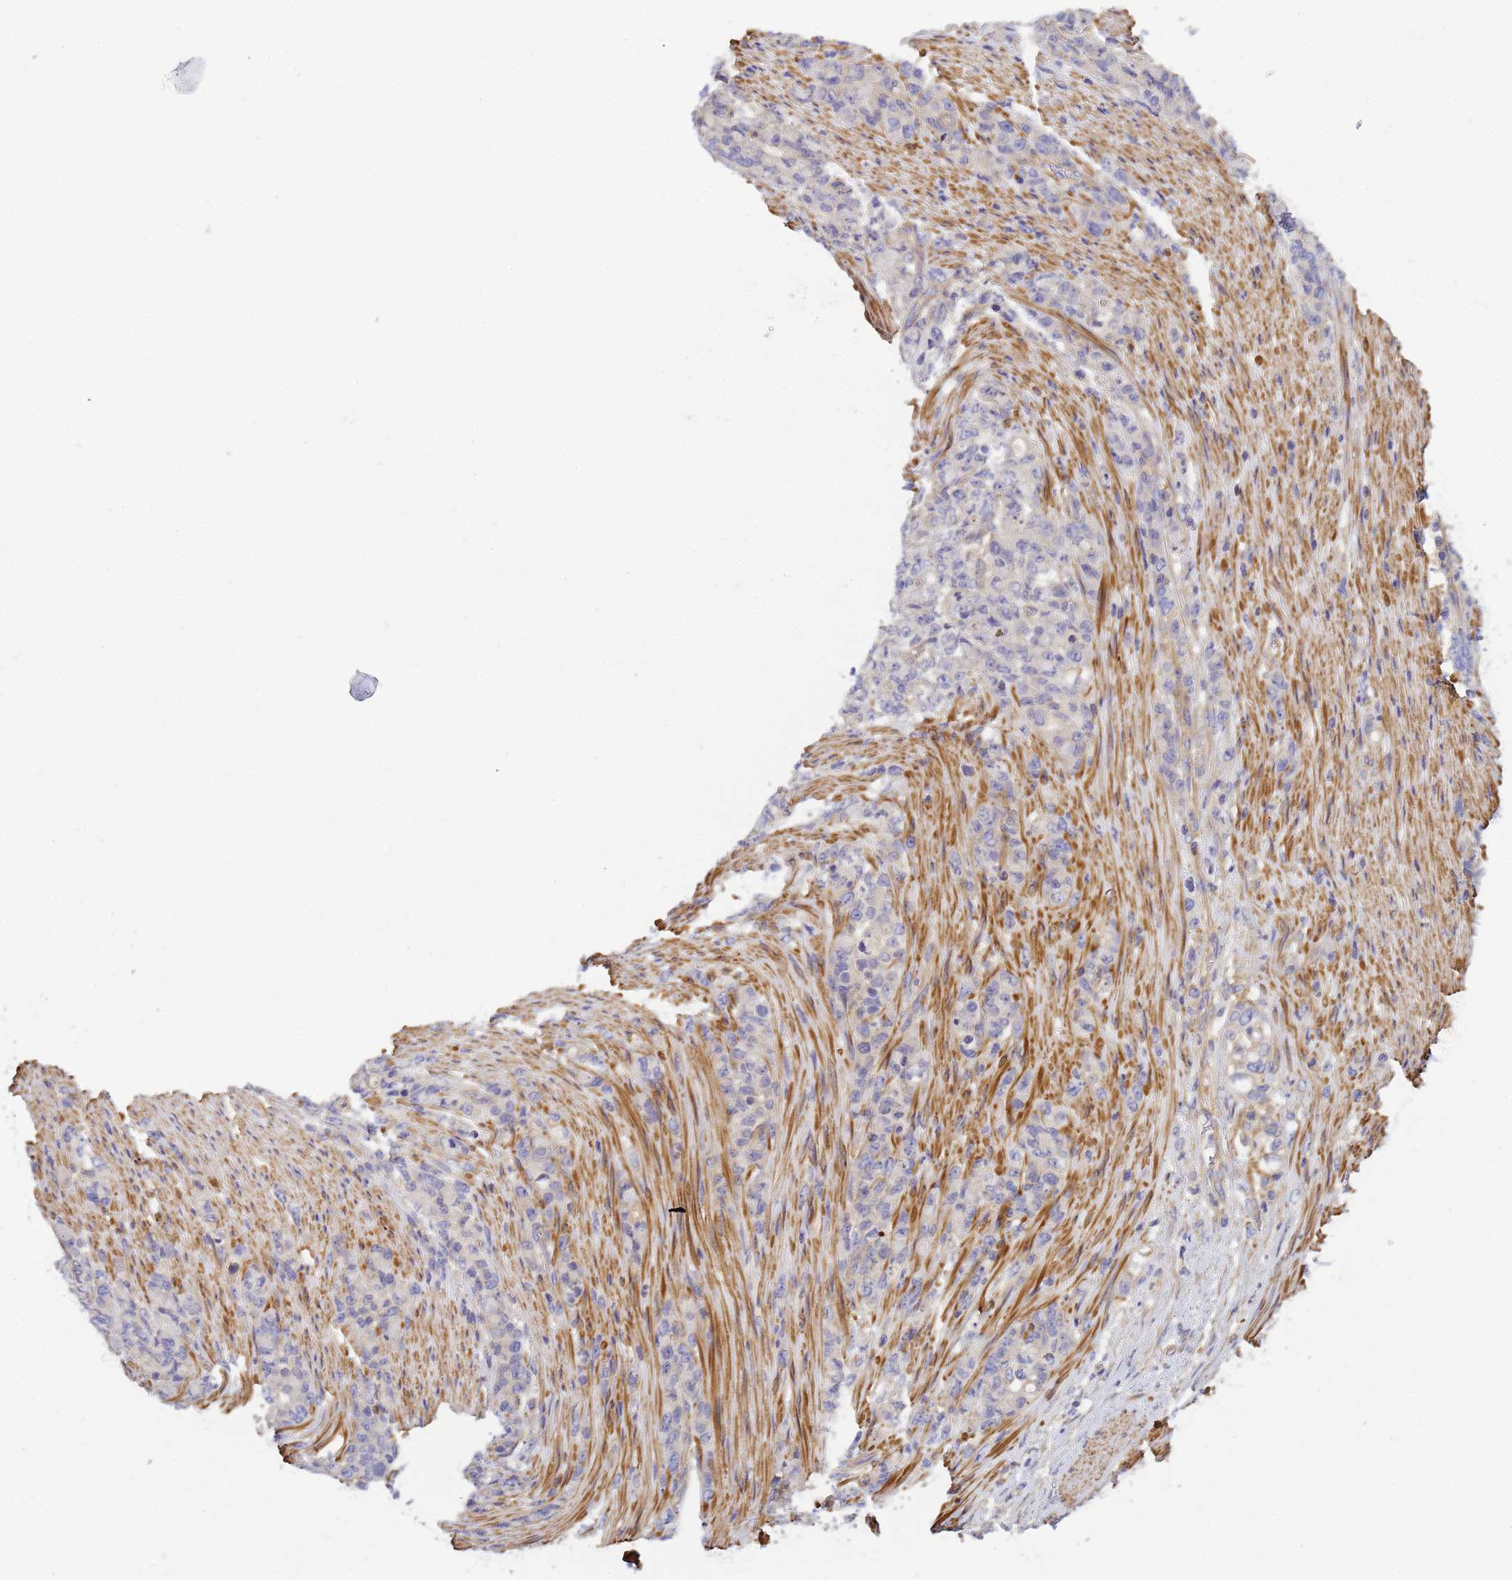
{"staining": {"intensity": "negative", "quantity": "none", "location": "none"}, "tissue": "stomach cancer", "cell_type": "Tumor cells", "image_type": "cancer", "snomed": [{"axis": "morphology", "description": "Normal tissue, NOS"}, {"axis": "morphology", "description": "Adenocarcinoma, NOS"}, {"axis": "topography", "description": "Stomach"}], "caption": "IHC of stomach cancer (adenocarcinoma) shows no positivity in tumor cells. (Brightfield microscopy of DAB immunohistochemistry at high magnification).", "gene": "MYL12A", "patient": {"sex": "female", "age": 79}}